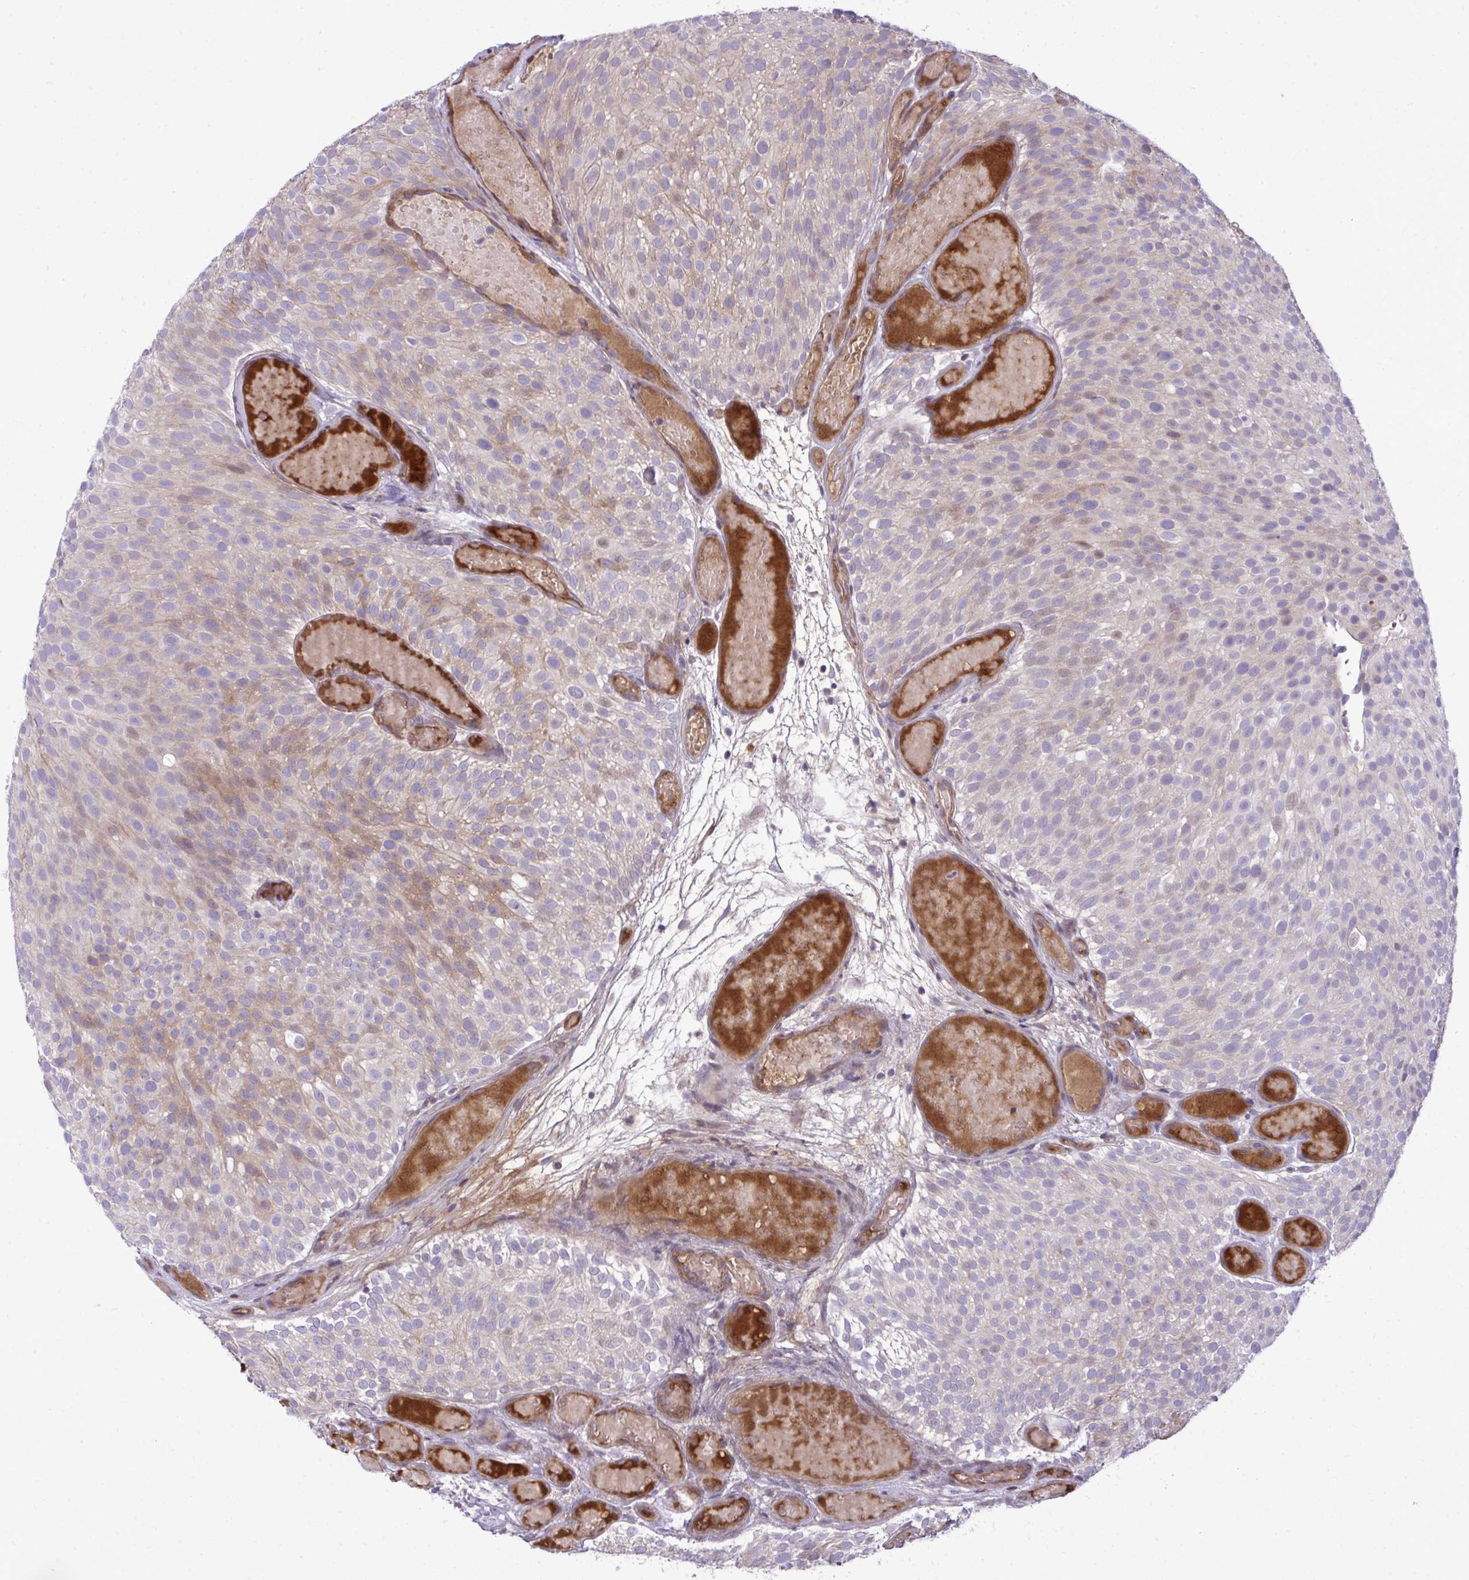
{"staining": {"intensity": "weak", "quantity": "<25%", "location": "cytoplasmic/membranous"}, "tissue": "urothelial cancer", "cell_type": "Tumor cells", "image_type": "cancer", "snomed": [{"axis": "morphology", "description": "Urothelial carcinoma, Low grade"}, {"axis": "topography", "description": "Urinary bladder"}], "caption": "The micrograph reveals no staining of tumor cells in low-grade urothelial carcinoma.", "gene": "ZSCAN9", "patient": {"sex": "male", "age": 78}}